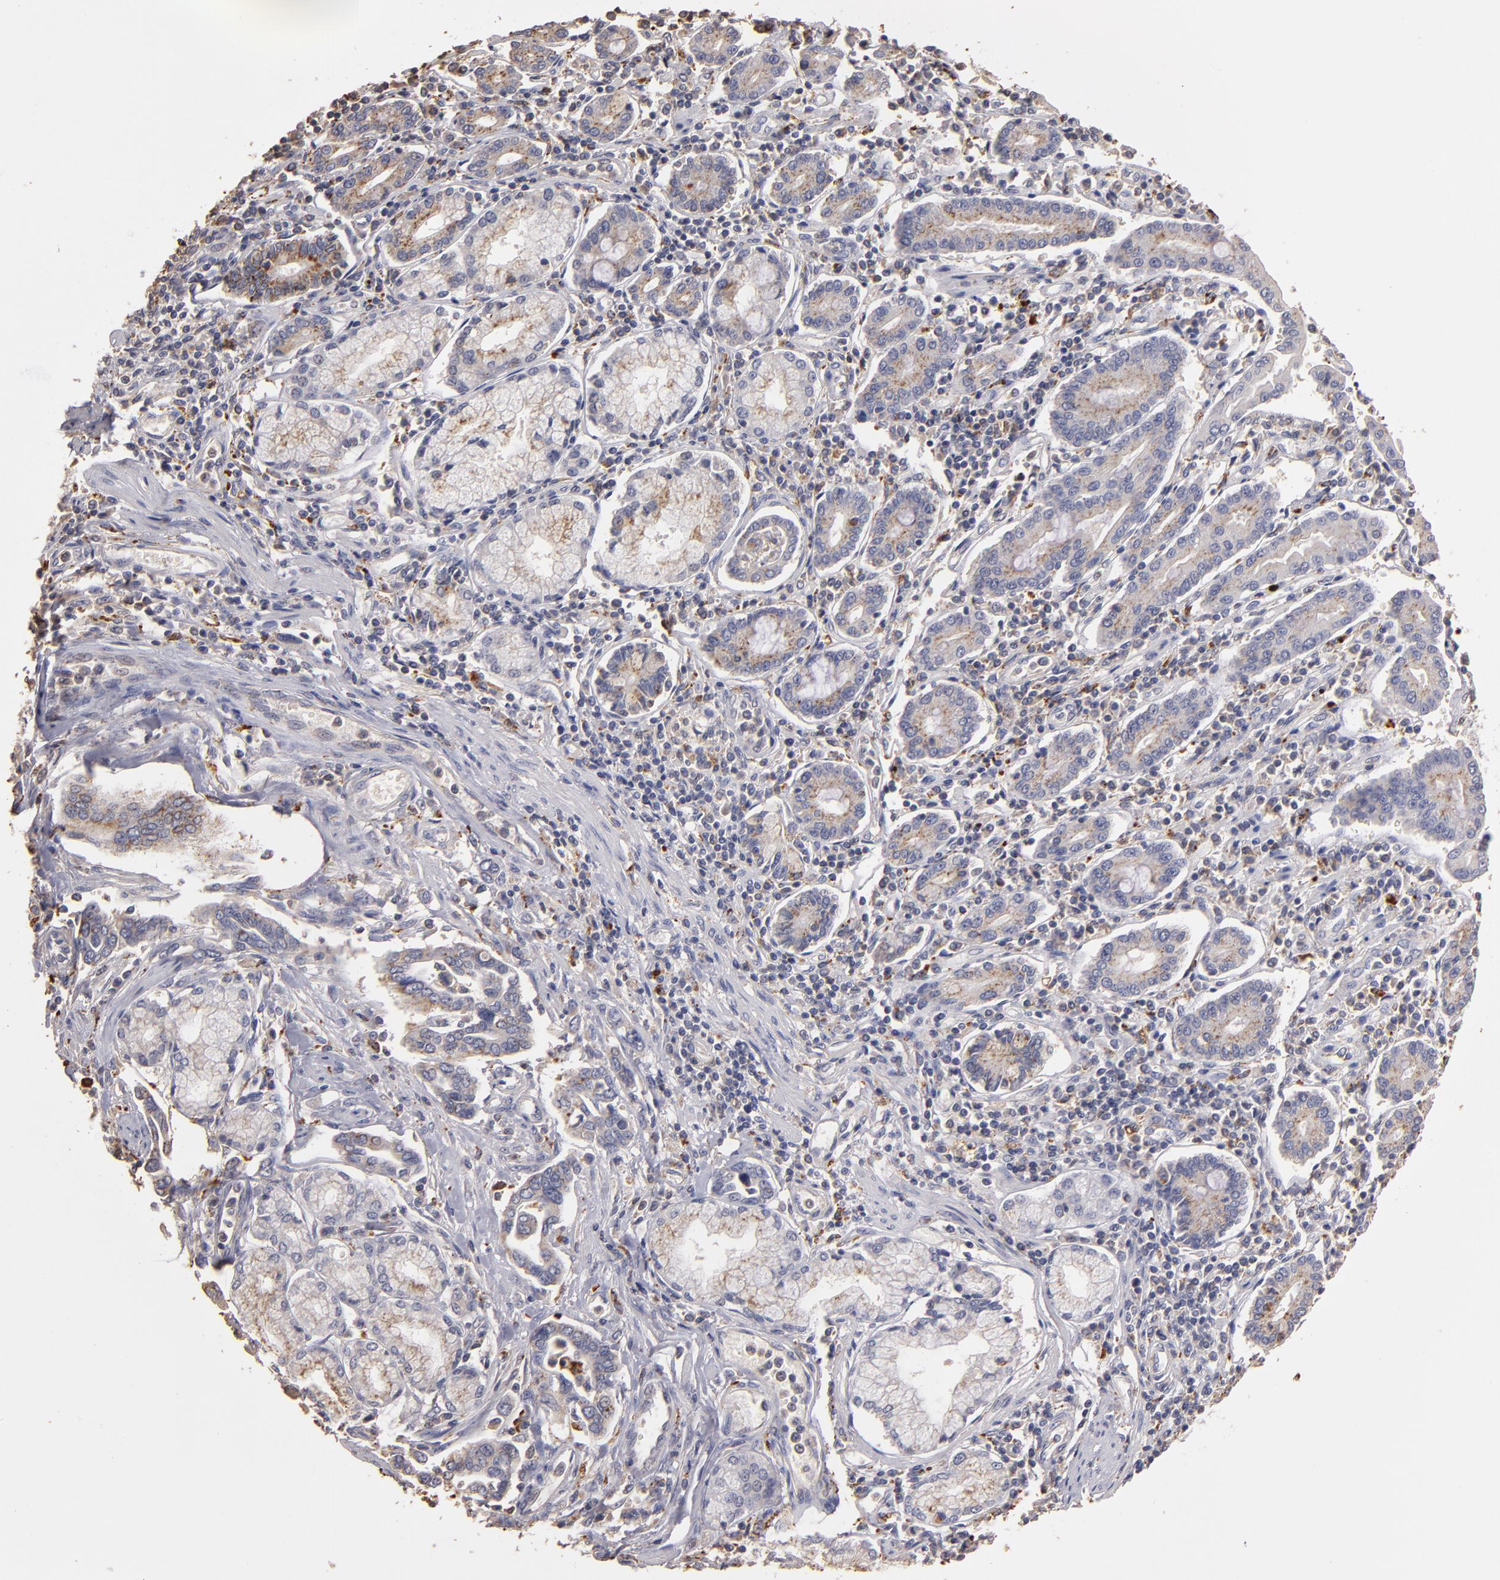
{"staining": {"intensity": "weak", "quantity": ">75%", "location": "cytoplasmic/membranous"}, "tissue": "pancreatic cancer", "cell_type": "Tumor cells", "image_type": "cancer", "snomed": [{"axis": "morphology", "description": "Adenocarcinoma, NOS"}, {"axis": "topography", "description": "Pancreas"}], "caption": "Brown immunohistochemical staining in pancreatic cancer demonstrates weak cytoplasmic/membranous staining in approximately >75% of tumor cells.", "gene": "TRAF1", "patient": {"sex": "female", "age": 57}}